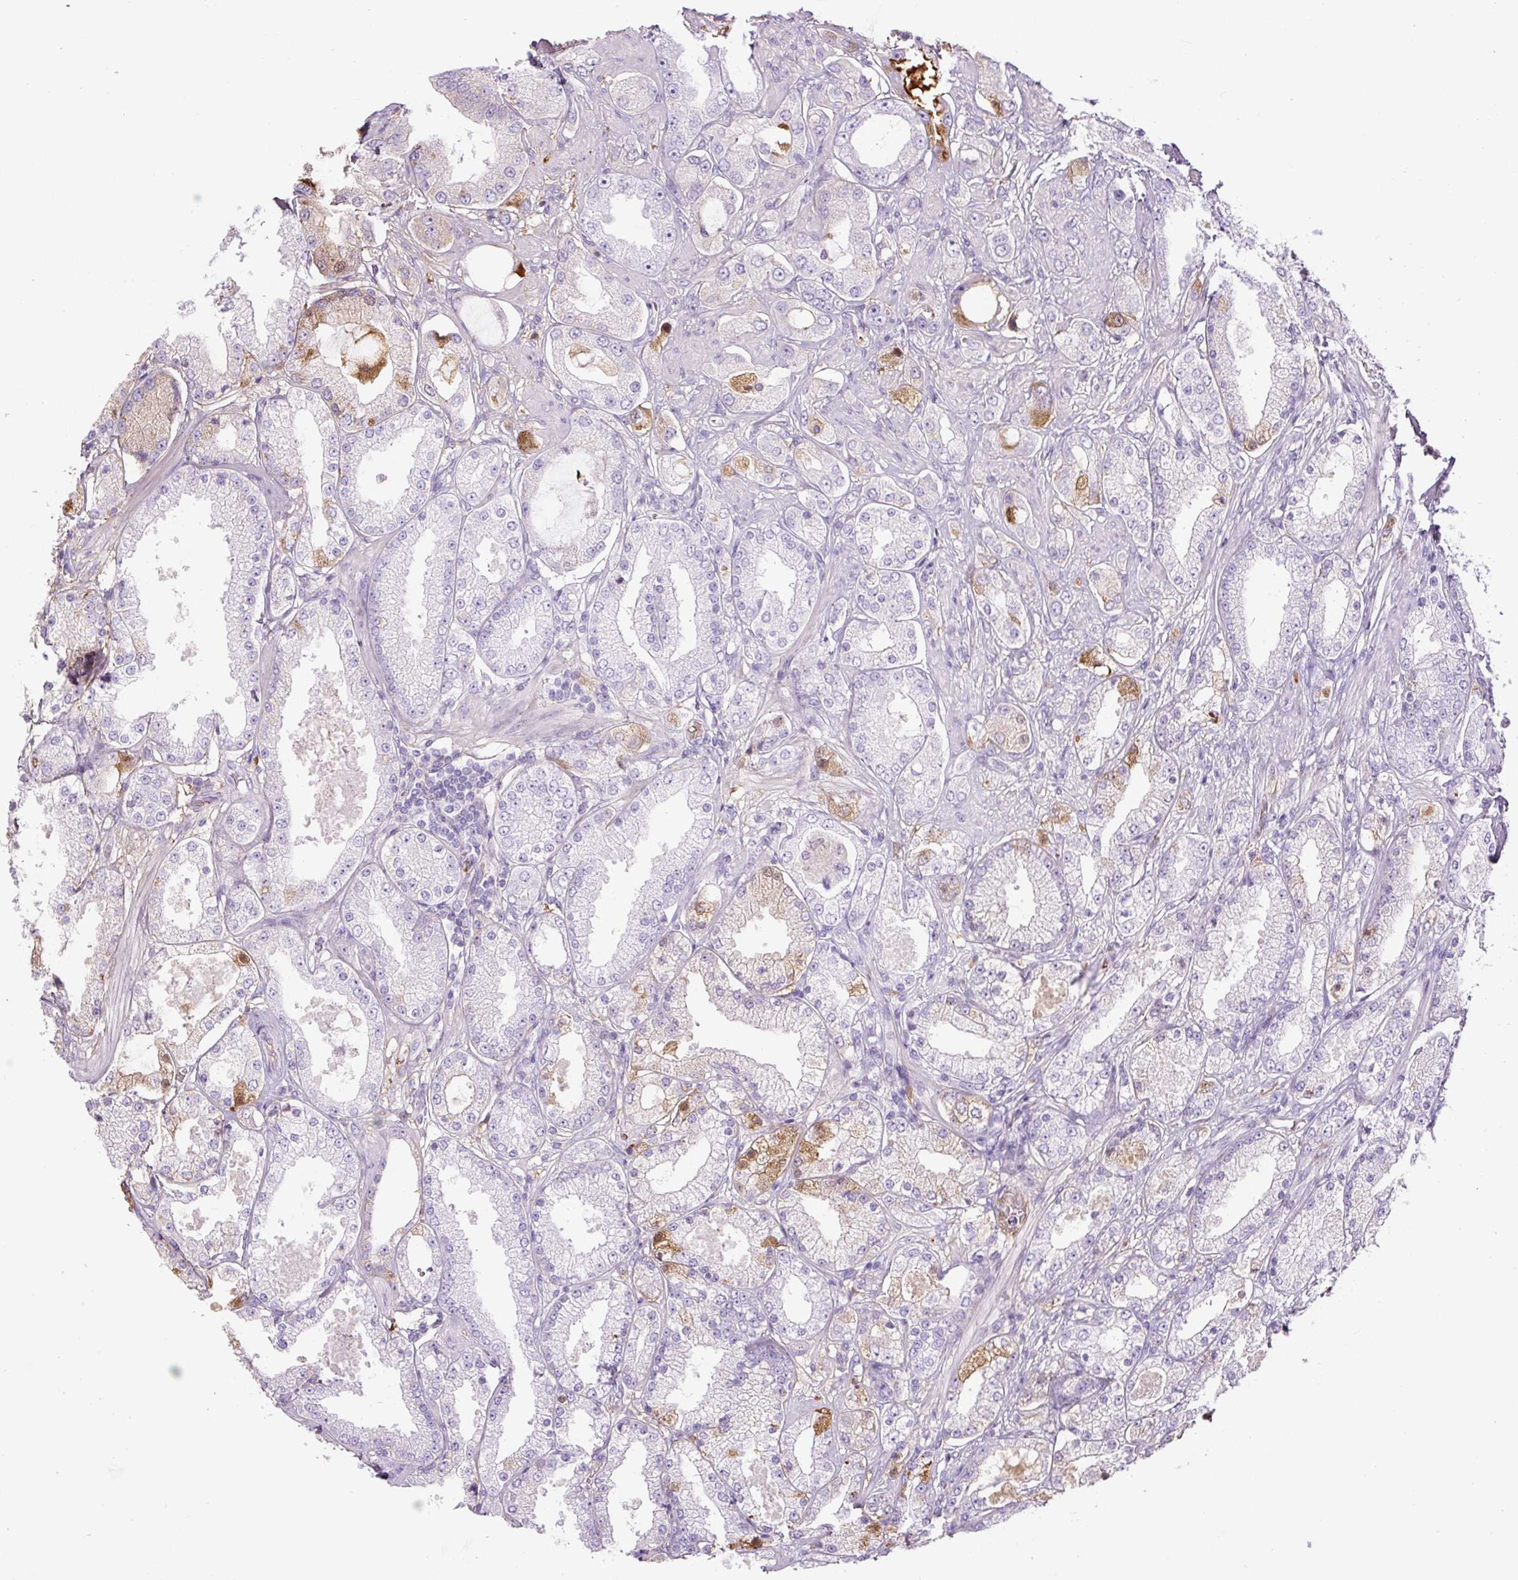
{"staining": {"intensity": "negative", "quantity": "none", "location": "none"}, "tissue": "prostate cancer", "cell_type": "Tumor cells", "image_type": "cancer", "snomed": [{"axis": "morphology", "description": "Adenocarcinoma, High grade"}, {"axis": "topography", "description": "Prostate"}], "caption": "This is a micrograph of immunohistochemistry staining of prostate high-grade adenocarcinoma, which shows no expression in tumor cells.", "gene": "APOA1", "patient": {"sex": "male", "age": 68}}